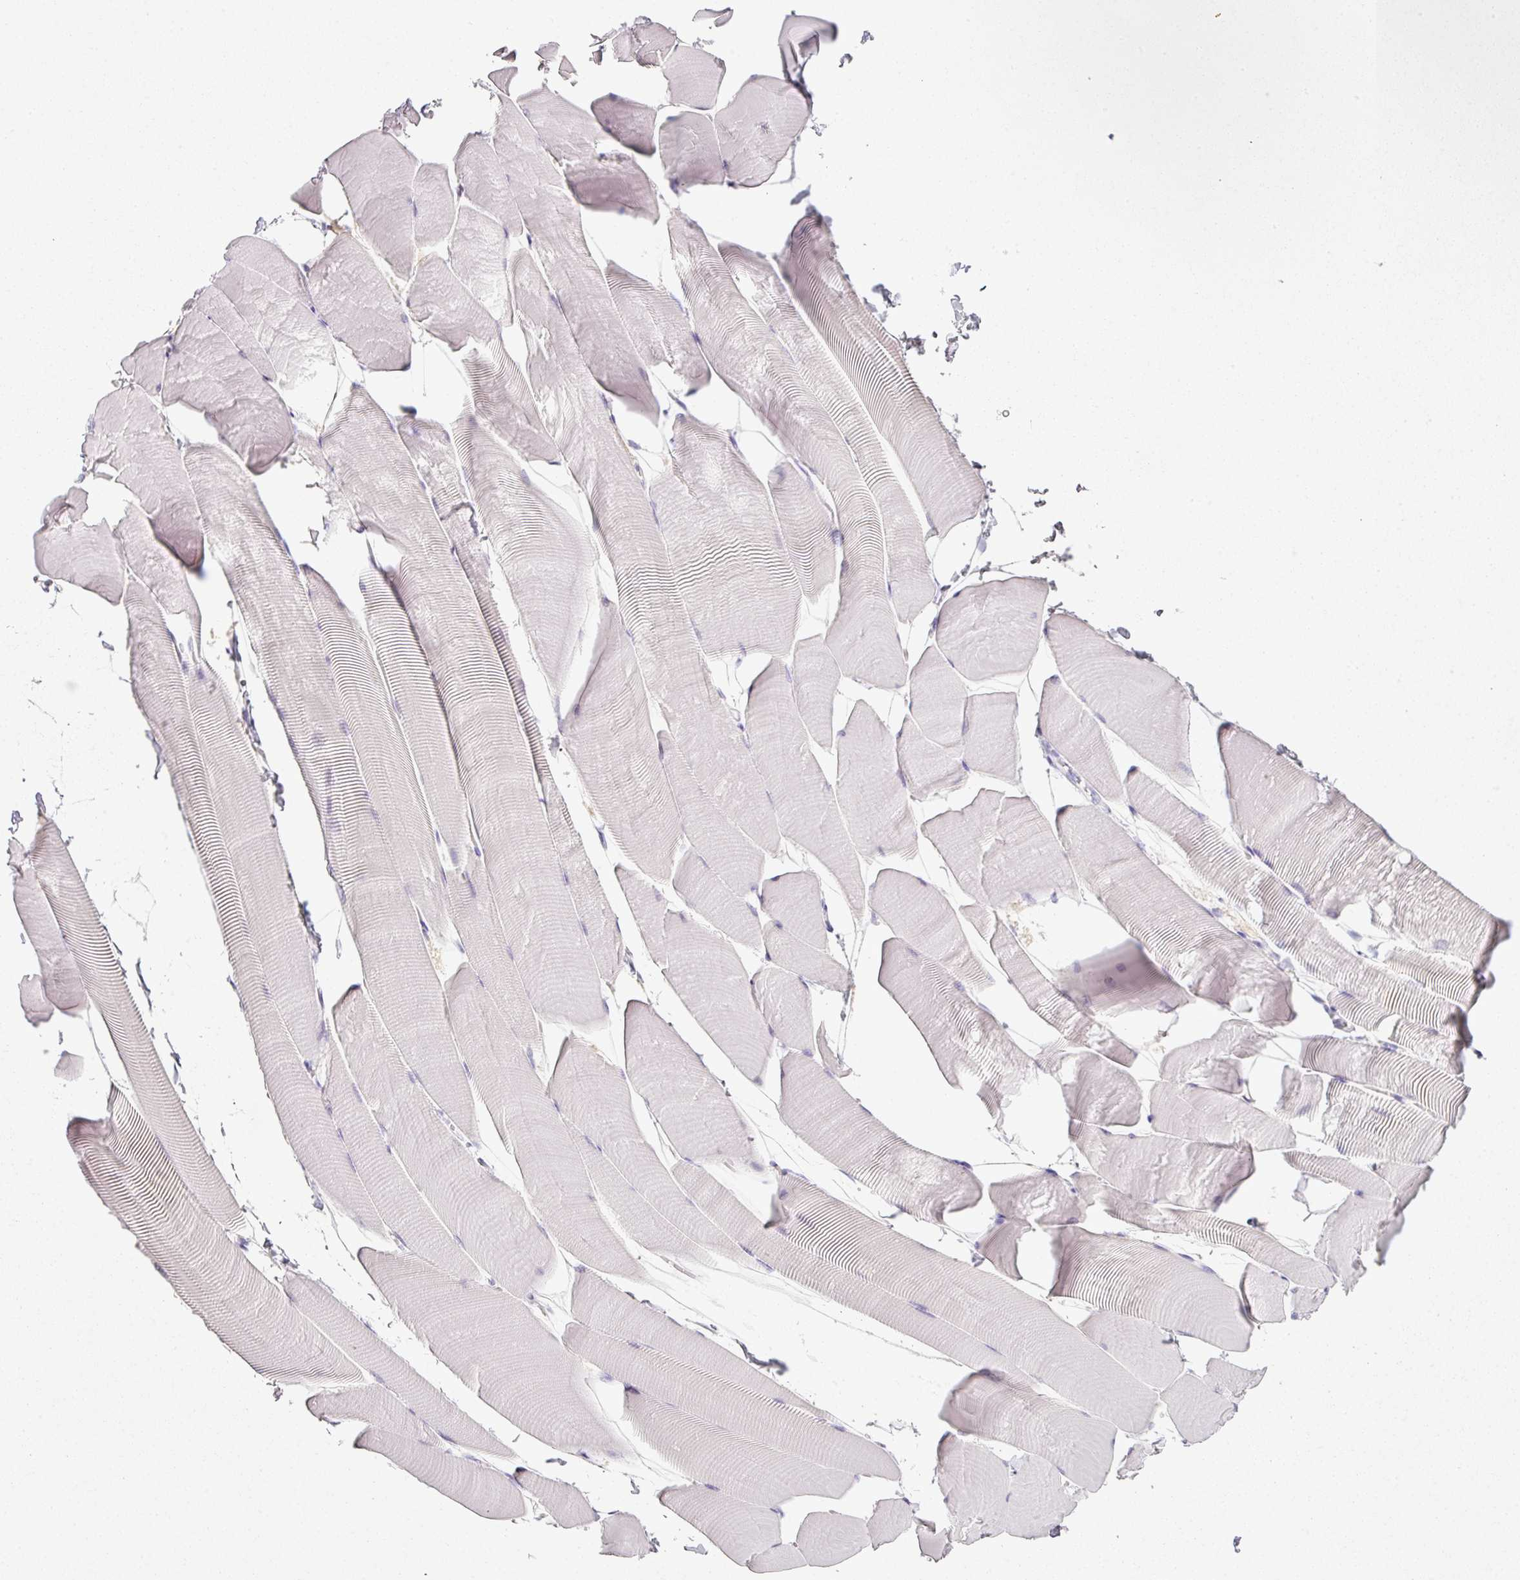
{"staining": {"intensity": "negative", "quantity": "none", "location": "none"}, "tissue": "skeletal muscle", "cell_type": "Myocytes", "image_type": "normal", "snomed": [{"axis": "morphology", "description": "Normal tissue, NOS"}, {"axis": "topography", "description": "Skeletal muscle"}], "caption": "Human skeletal muscle stained for a protein using immunohistochemistry exhibits no positivity in myocytes.", "gene": "SCT", "patient": {"sex": "male", "age": 25}}